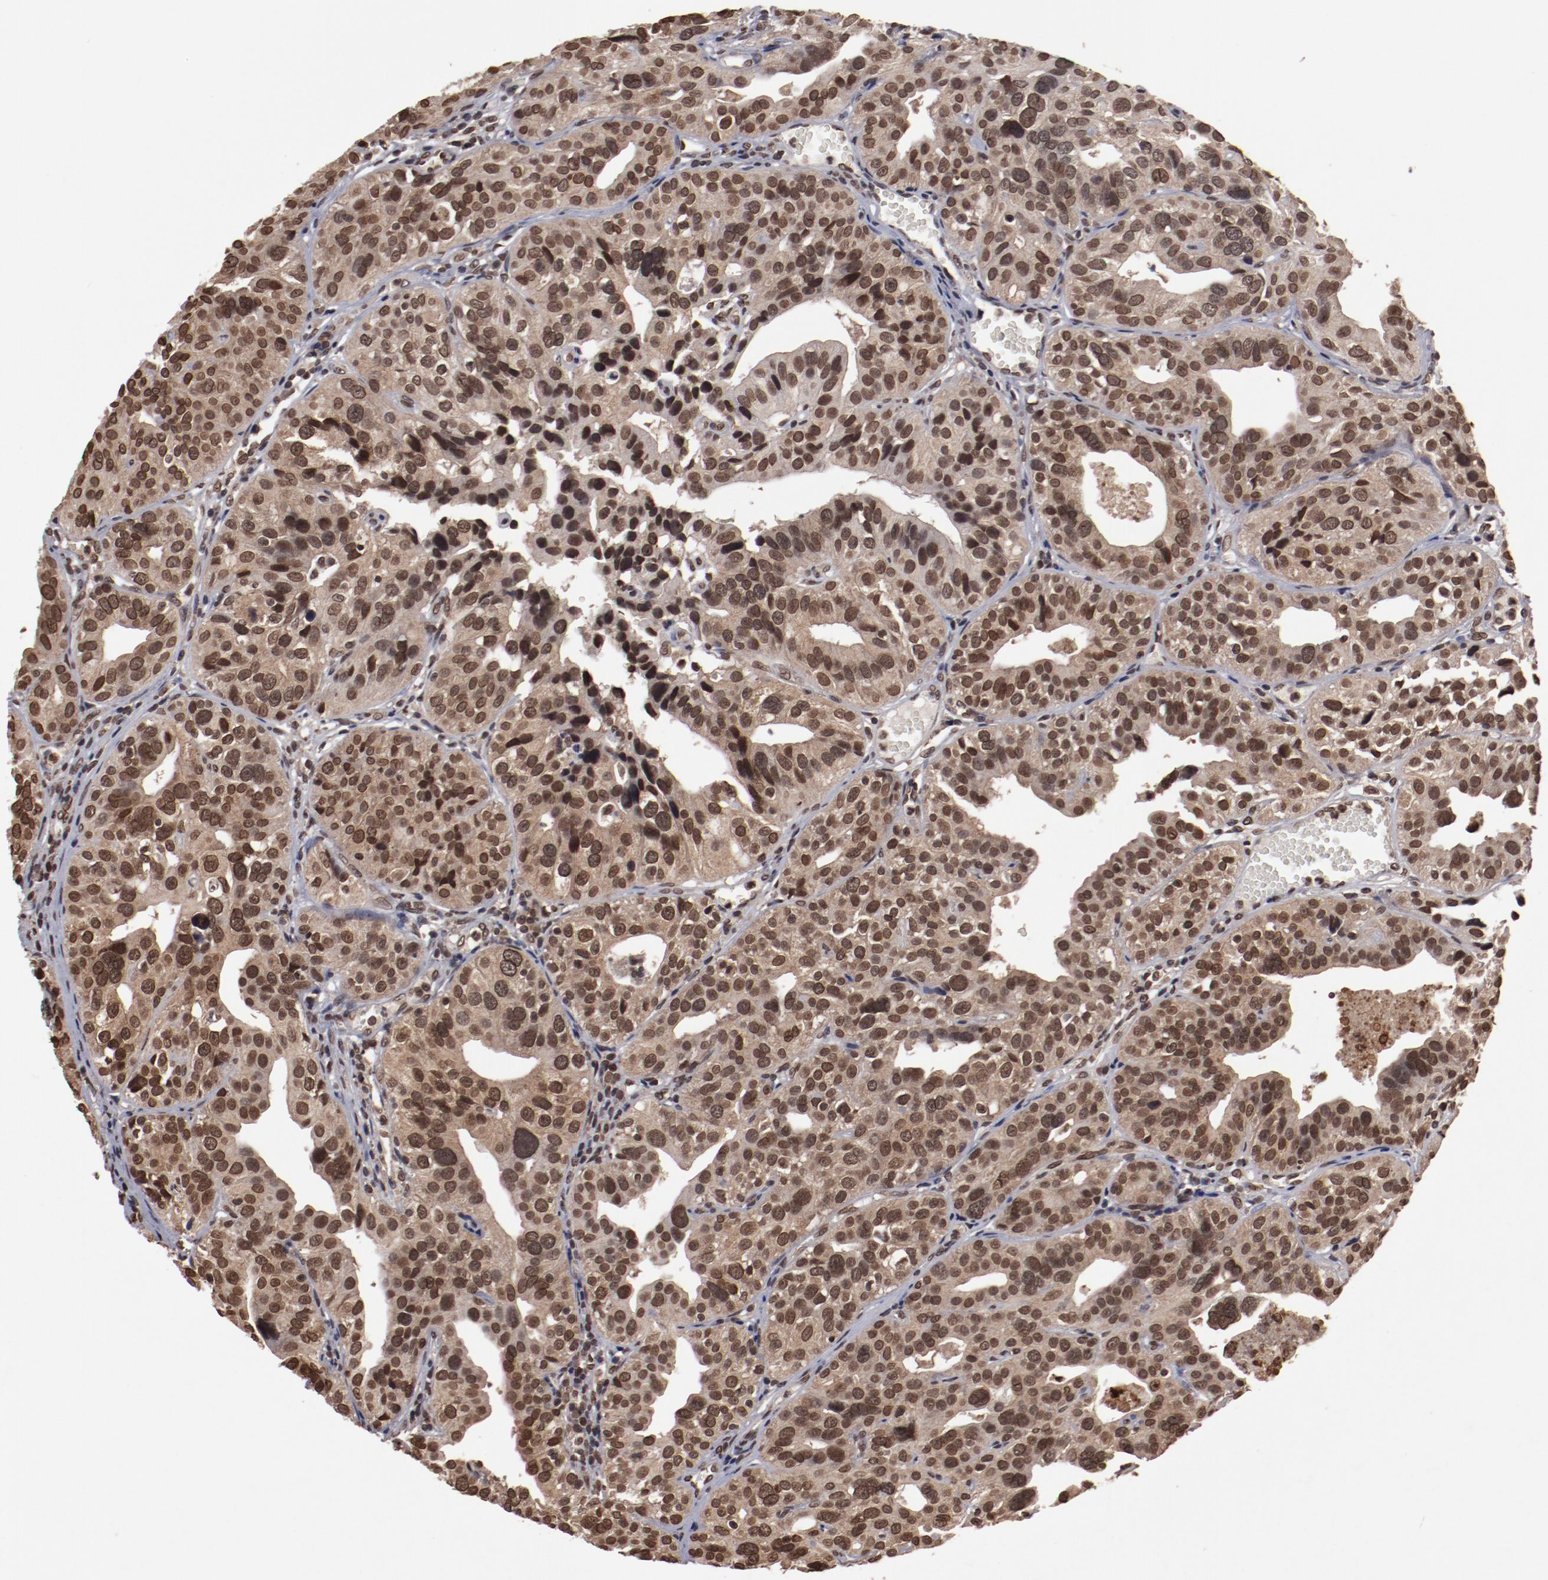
{"staining": {"intensity": "strong", "quantity": ">75%", "location": "nuclear"}, "tissue": "urothelial cancer", "cell_type": "Tumor cells", "image_type": "cancer", "snomed": [{"axis": "morphology", "description": "Urothelial carcinoma, High grade"}, {"axis": "topography", "description": "Urinary bladder"}], "caption": "Immunohistochemistry of human high-grade urothelial carcinoma exhibits high levels of strong nuclear staining in about >75% of tumor cells. (IHC, brightfield microscopy, high magnification).", "gene": "AKT1", "patient": {"sex": "male", "age": 56}}